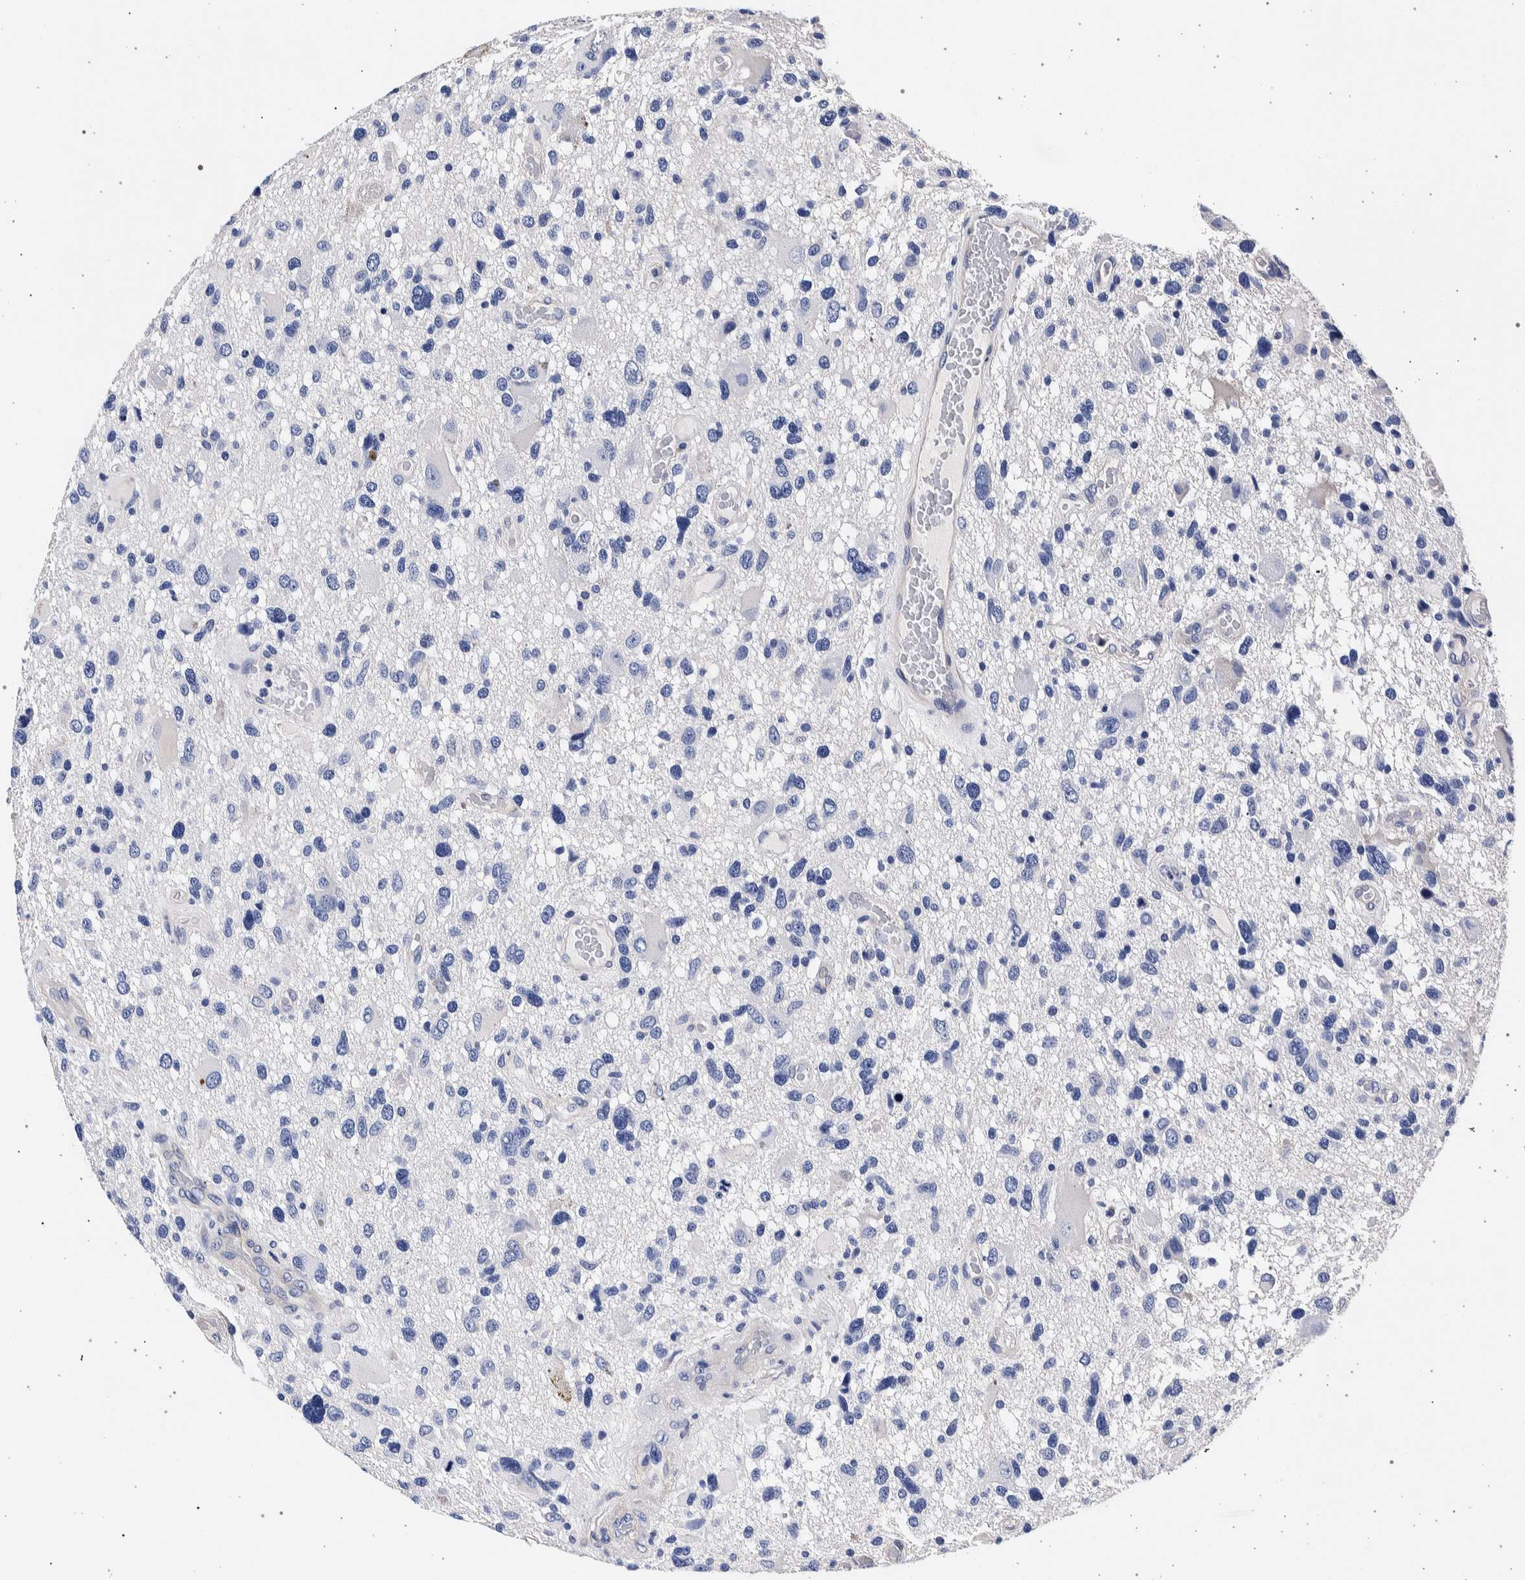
{"staining": {"intensity": "negative", "quantity": "none", "location": "none"}, "tissue": "glioma", "cell_type": "Tumor cells", "image_type": "cancer", "snomed": [{"axis": "morphology", "description": "Glioma, malignant, High grade"}, {"axis": "topography", "description": "Brain"}], "caption": "Immunohistochemistry photomicrograph of high-grade glioma (malignant) stained for a protein (brown), which displays no positivity in tumor cells. The staining is performed using DAB brown chromogen with nuclei counter-stained in using hematoxylin.", "gene": "NIBAN2", "patient": {"sex": "male", "age": 33}}